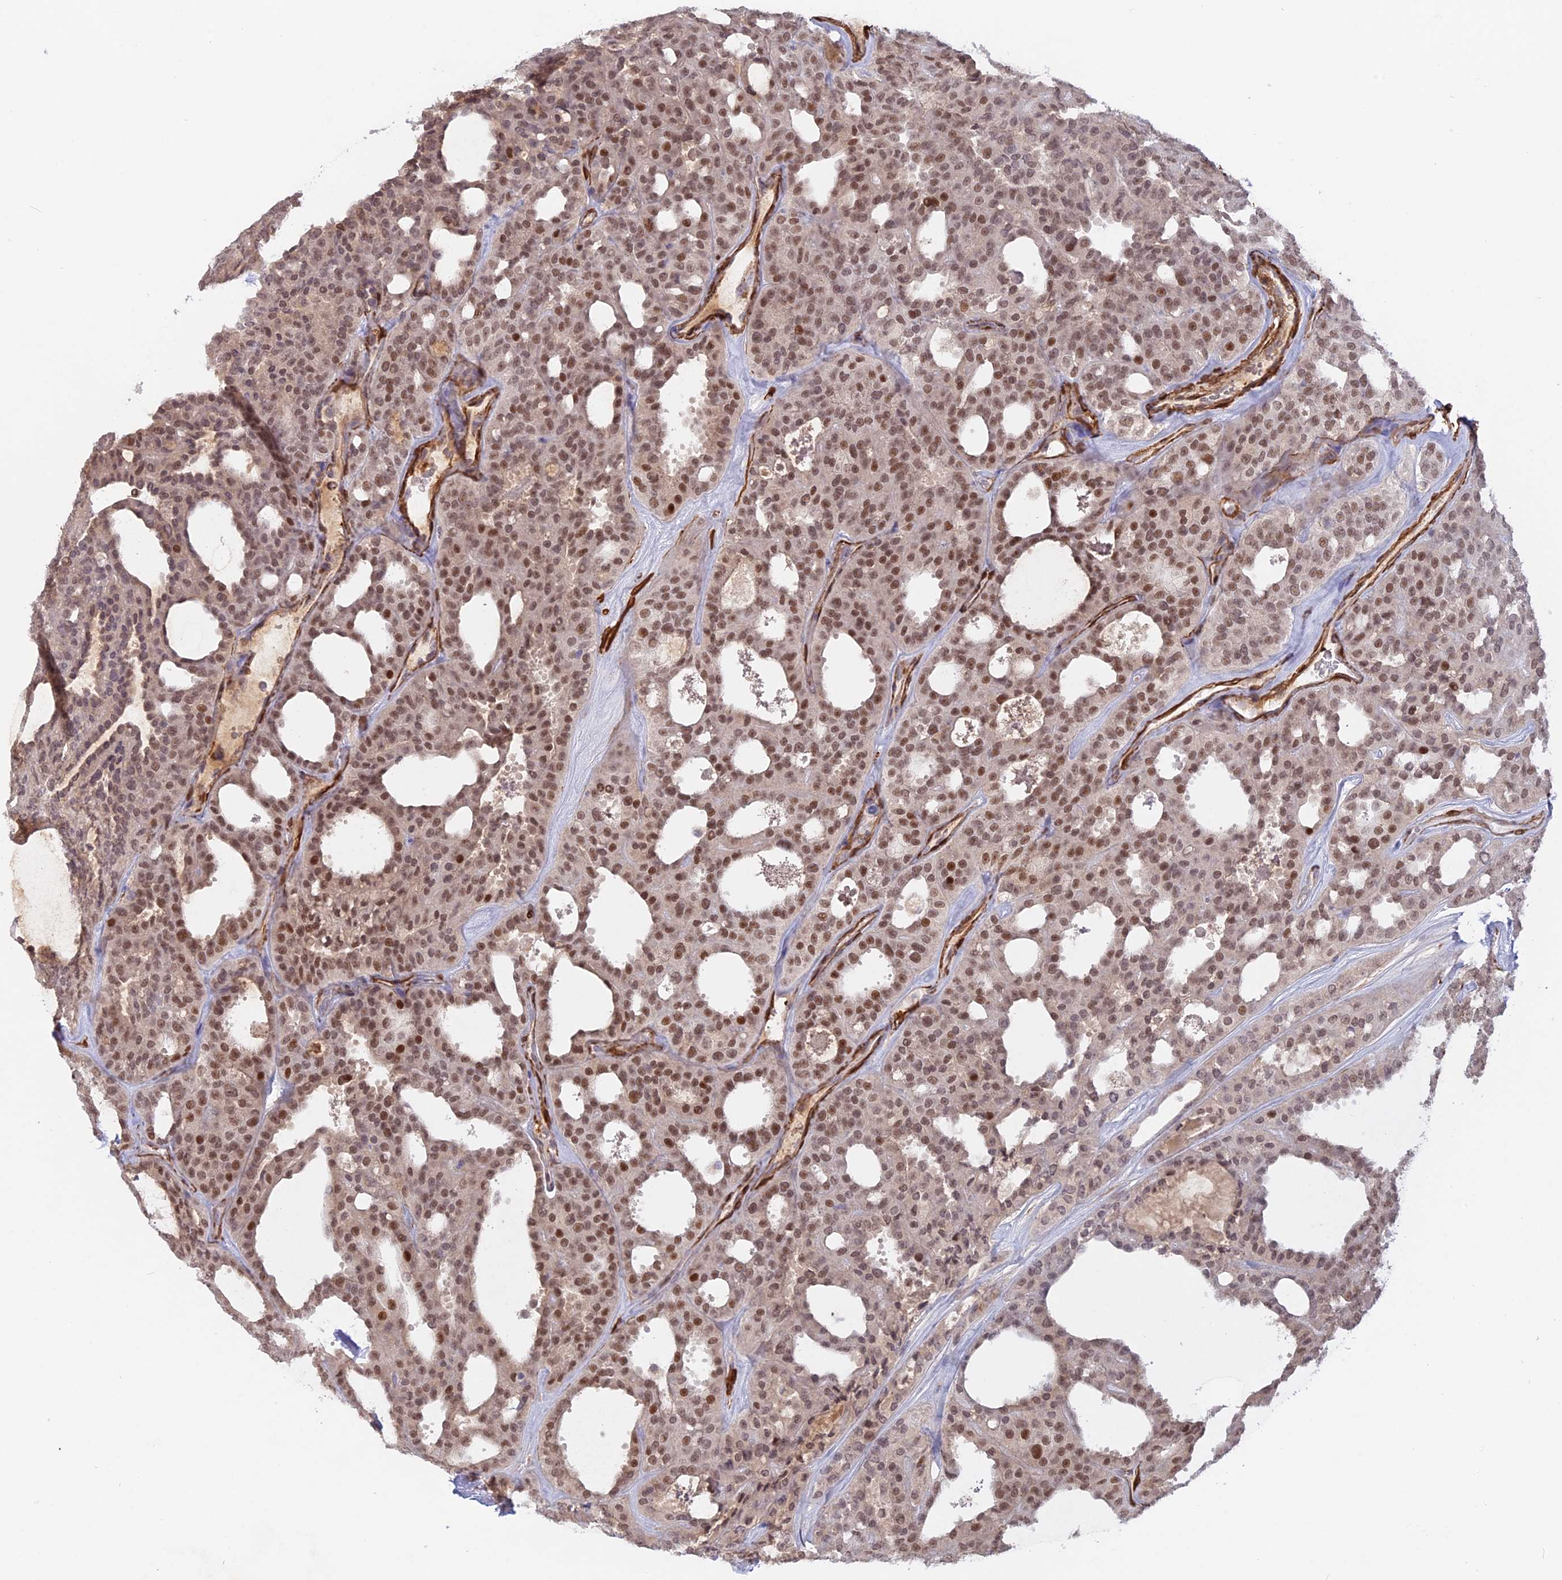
{"staining": {"intensity": "moderate", "quantity": ">75%", "location": "nuclear"}, "tissue": "thyroid cancer", "cell_type": "Tumor cells", "image_type": "cancer", "snomed": [{"axis": "morphology", "description": "Follicular adenoma carcinoma, NOS"}, {"axis": "topography", "description": "Thyroid gland"}], "caption": "Thyroid follicular adenoma carcinoma stained with a brown dye exhibits moderate nuclear positive positivity in approximately >75% of tumor cells.", "gene": "CCDC154", "patient": {"sex": "male", "age": 75}}